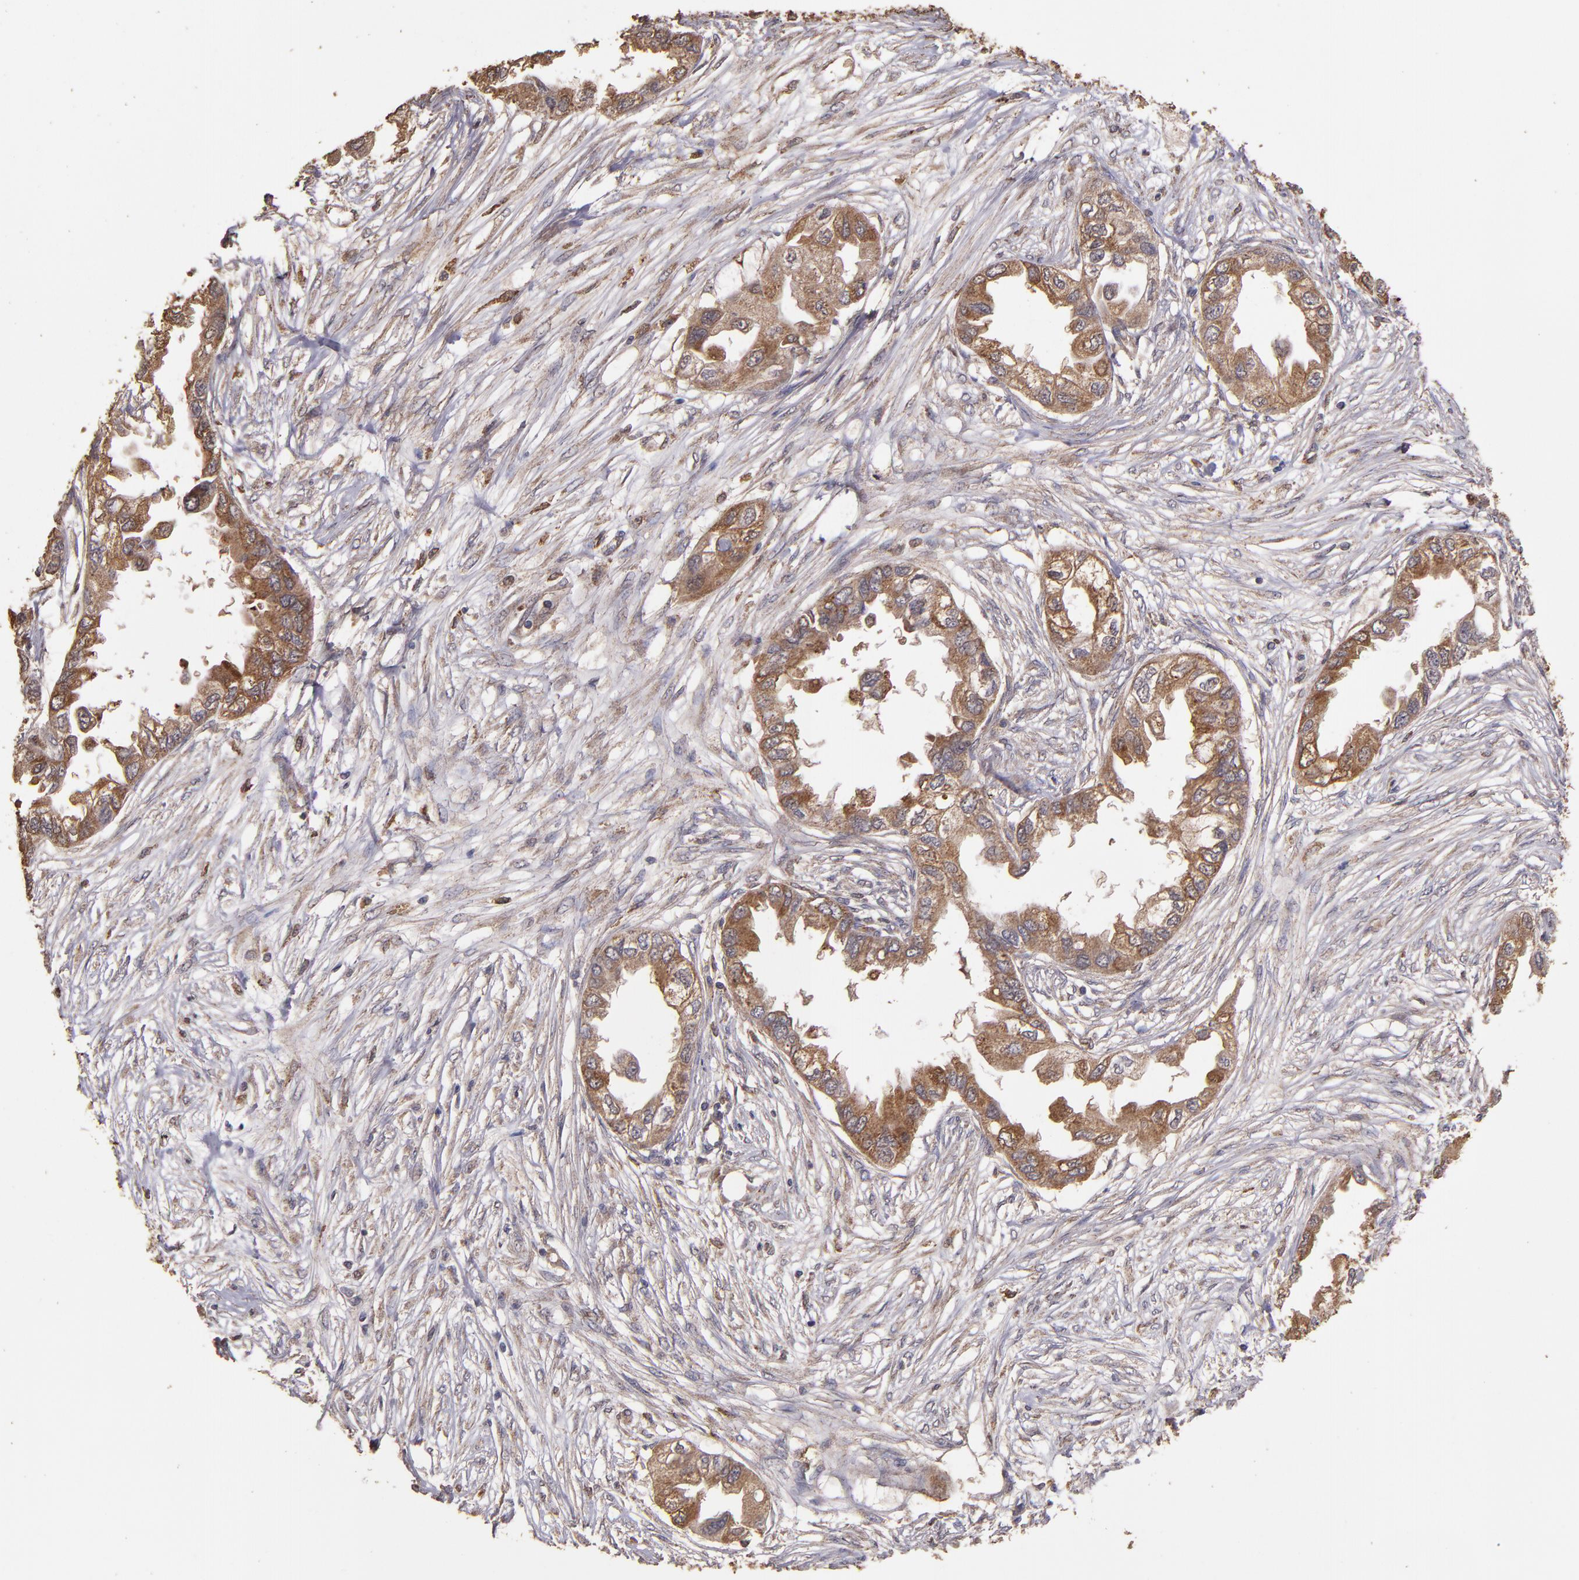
{"staining": {"intensity": "moderate", "quantity": ">75%", "location": "cytoplasmic/membranous"}, "tissue": "endometrial cancer", "cell_type": "Tumor cells", "image_type": "cancer", "snomed": [{"axis": "morphology", "description": "Adenocarcinoma, NOS"}, {"axis": "topography", "description": "Endometrium"}], "caption": "Moderate cytoplasmic/membranous protein staining is identified in about >75% of tumor cells in endometrial cancer (adenocarcinoma).", "gene": "HECTD1", "patient": {"sex": "female", "age": 67}}